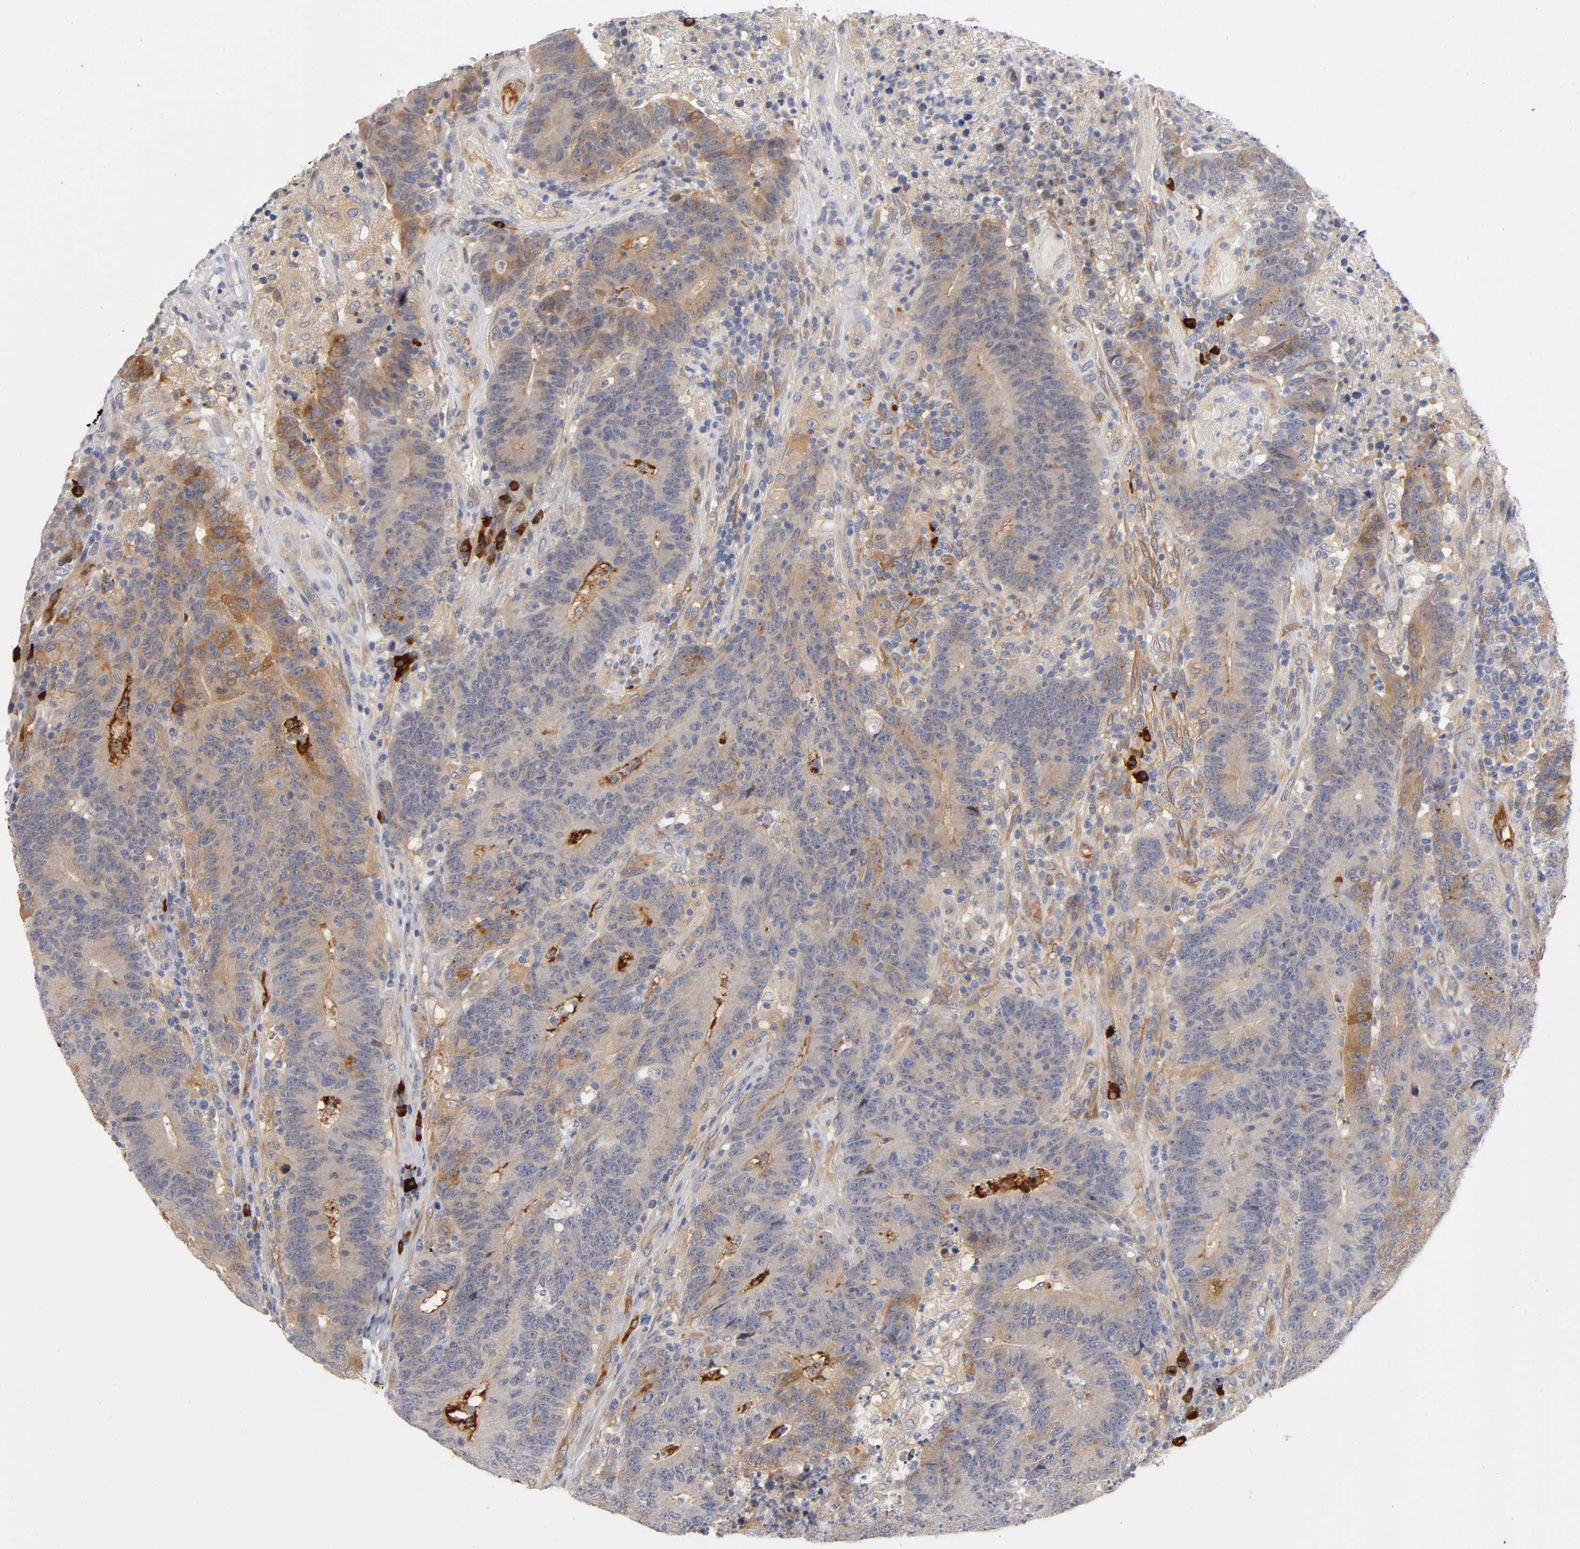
{"staining": {"intensity": "moderate", "quantity": "25%-75%", "location": "cytoplasmic/membranous"}, "tissue": "colorectal cancer", "cell_type": "Tumor cells", "image_type": "cancer", "snomed": [{"axis": "morphology", "description": "Normal tissue, NOS"}, {"axis": "morphology", "description": "Adenocarcinoma, NOS"}, {"axis": "topography", "description": "Colon"}], "caption": "High-power microscopy captured an immunohistochemistry histopathology image of colorectal cancer, revealing moderate cytoplasmic/membranous expression in approximately 25%-75% of tumor cells. The staining was performed using DAB (3,3'-diaminobenzidine), with brown indicating positive protein expression. Nuclei are stained blue with hematoxylin.", "gene": "NOVA1", "patient": {"sex": "female", "age": 75}}